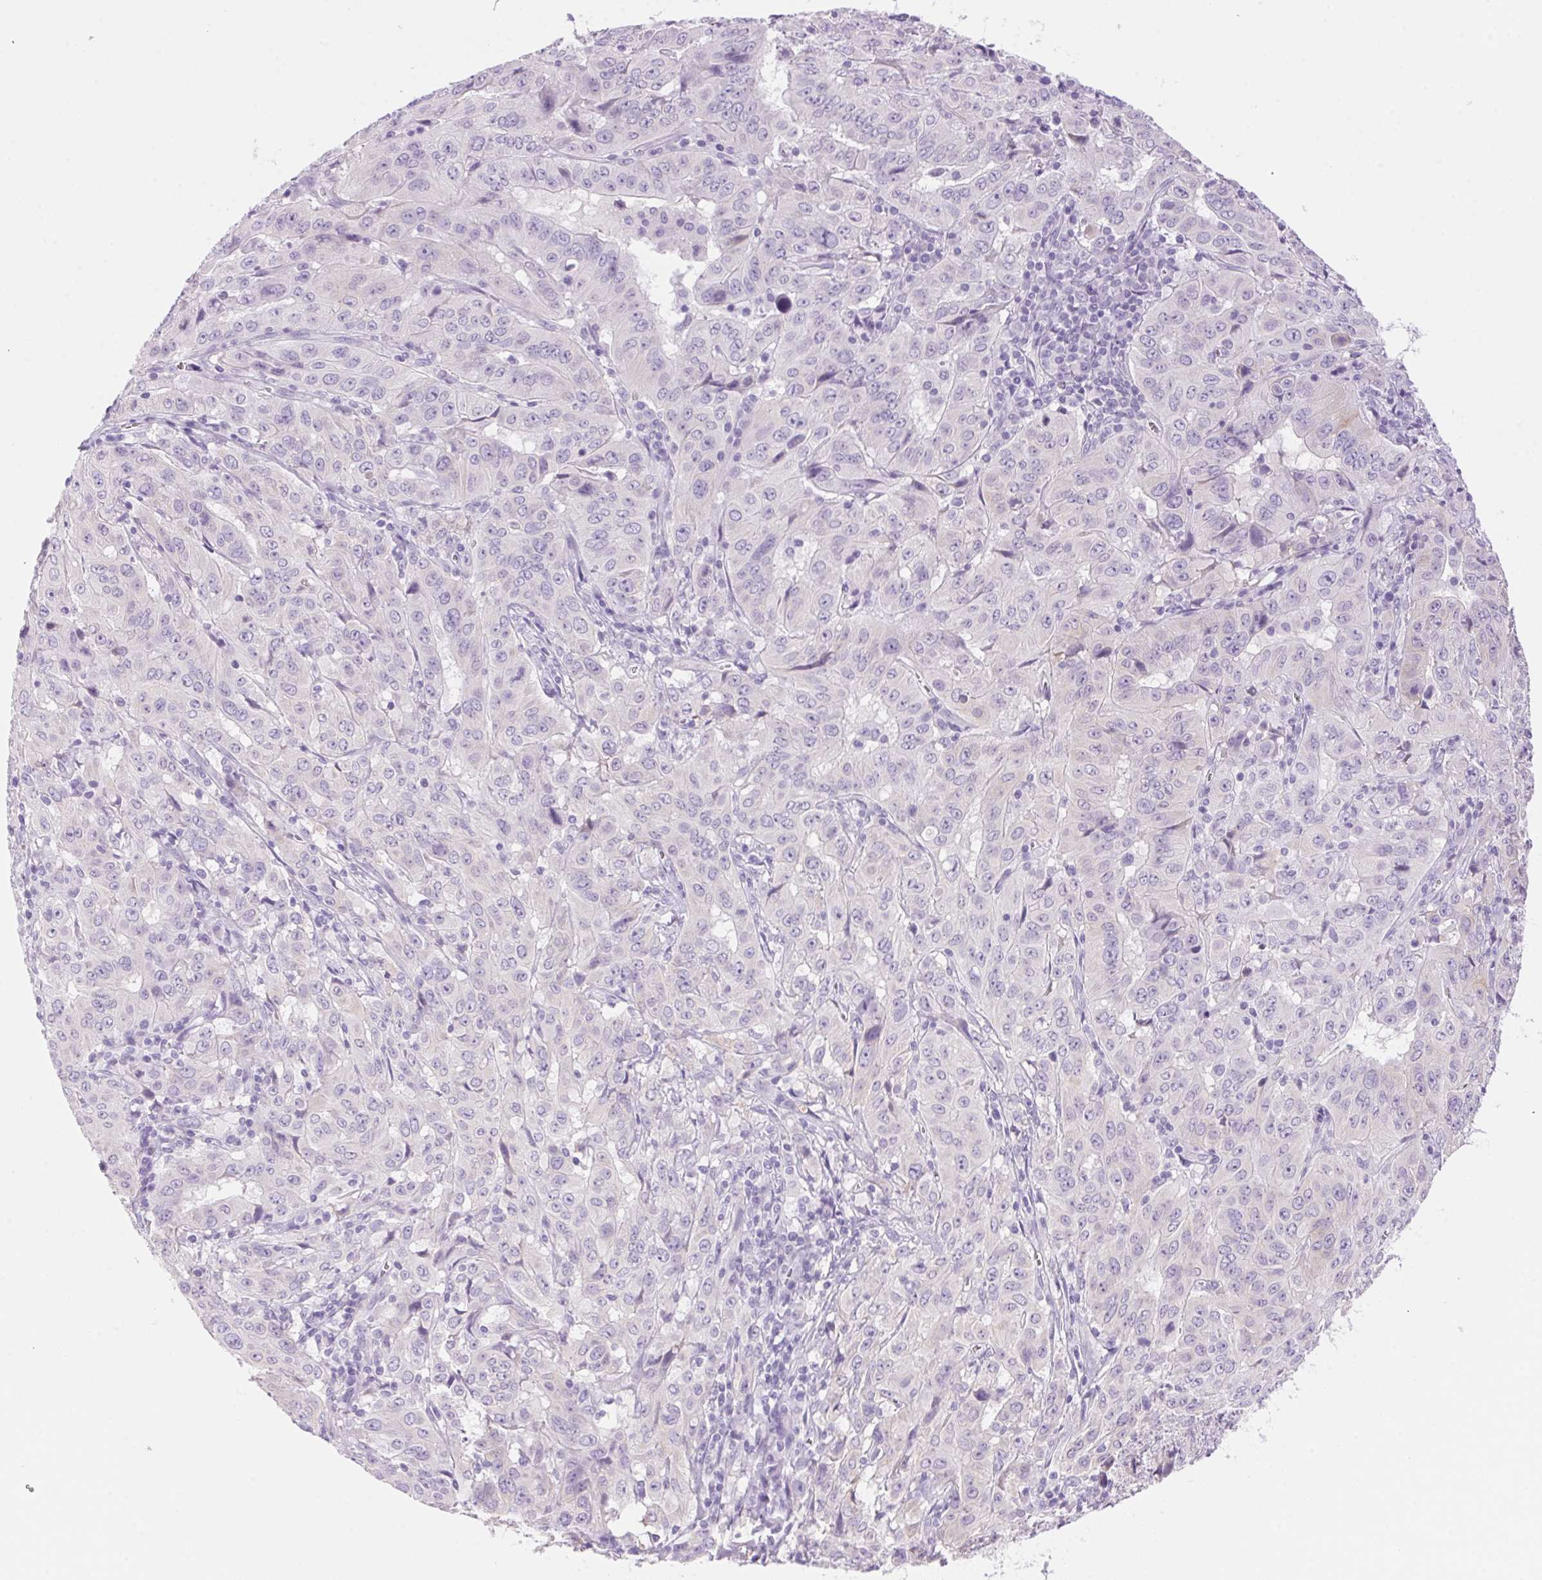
{"staining": {"intensity": "negative", "quantity": "none", "location": "none"}, "tissue": "pancreatic cancer", "cell_type": "Tumor cells", "image_type": "cancer", "snomed": [{"axis": "morphology", "description": "Adenocarcinoma, NOS"}, {"axis": "topography", "description": "Pancreas"}], "caption": "IHC of pancreatic adenocarcinoma exhibits no staining in tumor cells. The staining was performed using DAB (3,3'-diaminobenzidine) to visualize the protein expression in brown, while the nuclei were stained in blue with hematoxylin (Magnification: 20x).", "gene": "DHCR24", "patient": {"sex": "male", "age": 63}}